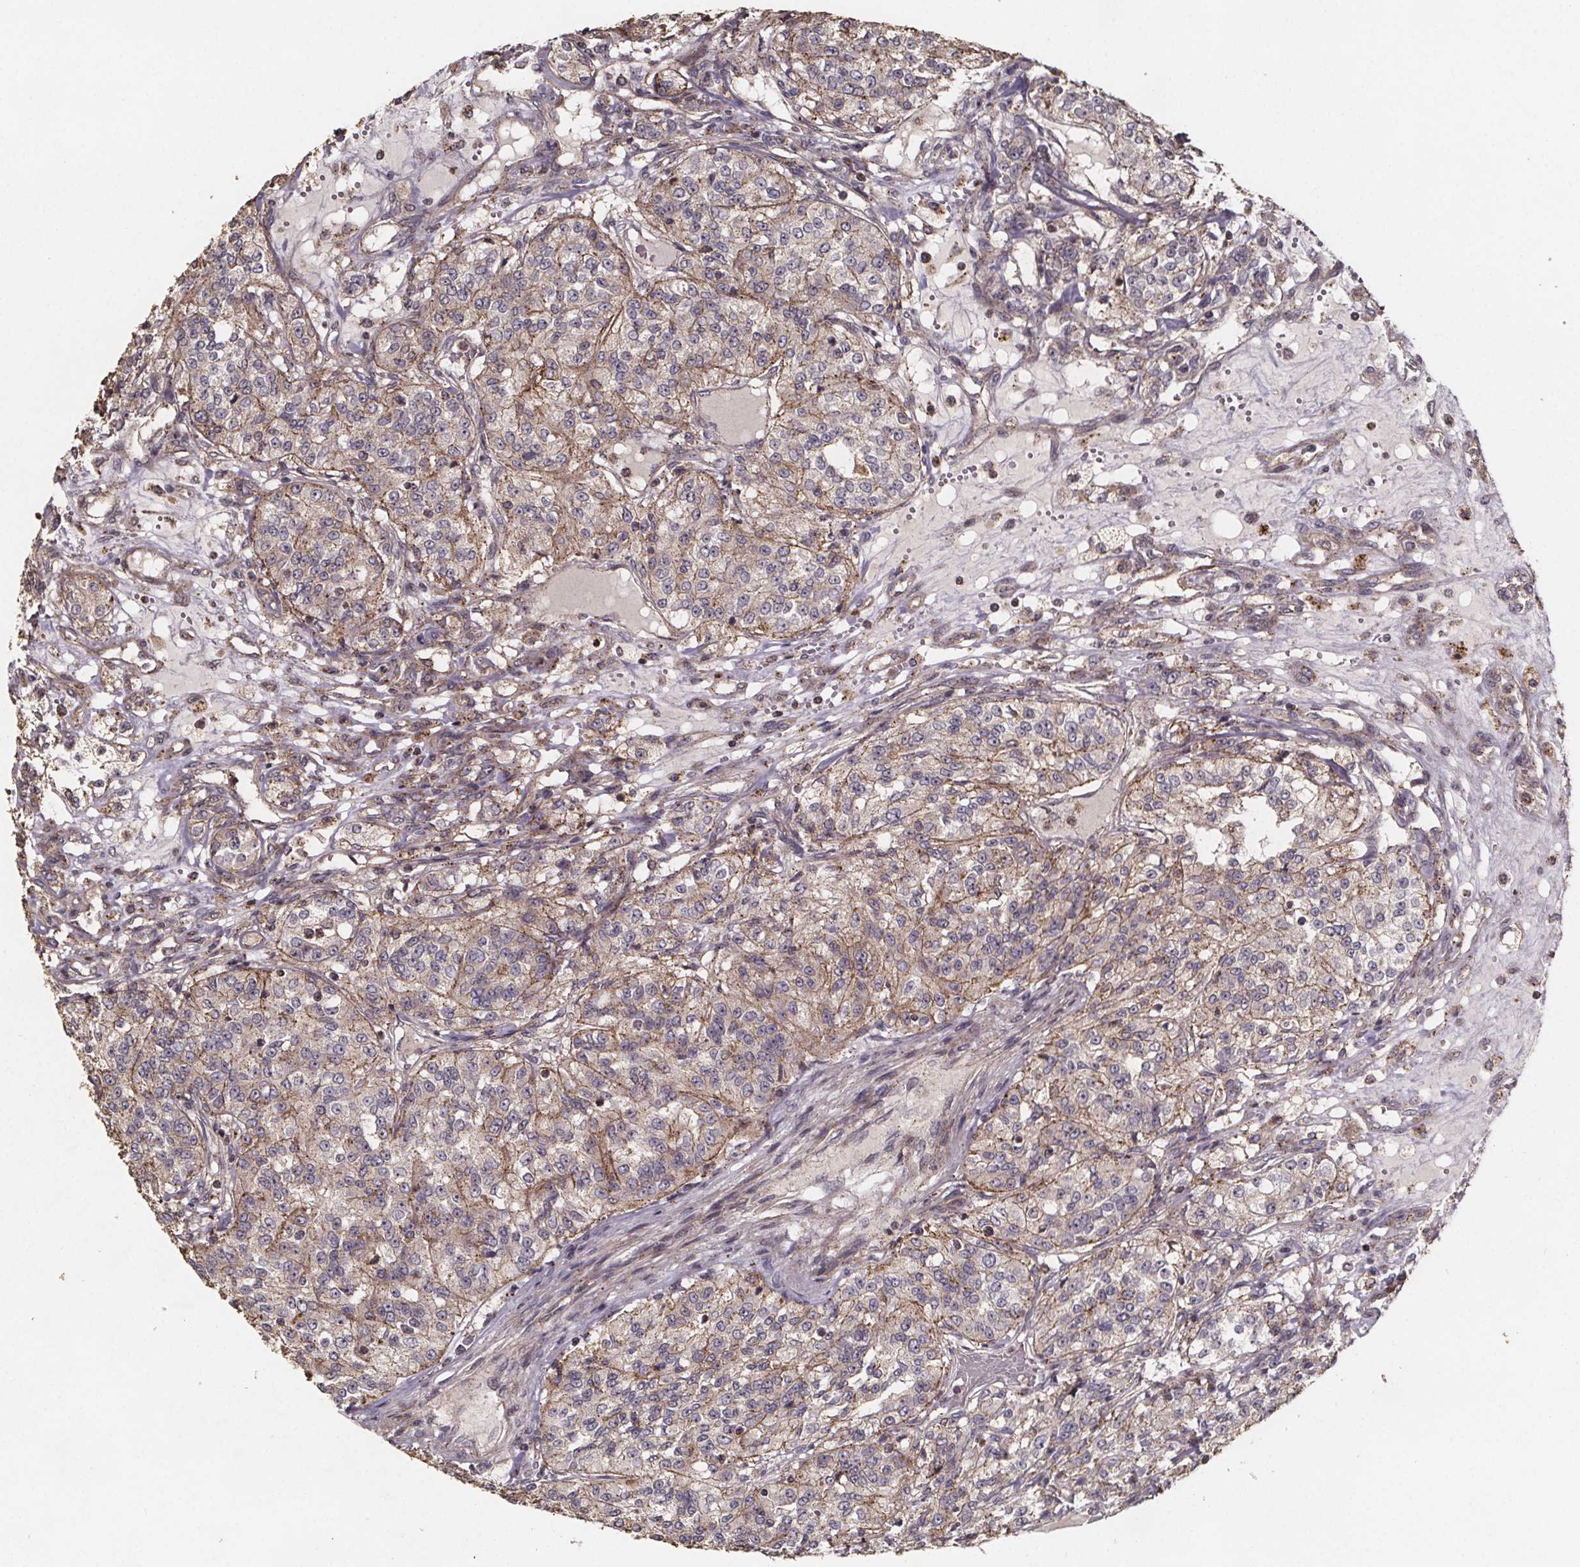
{"staining": {"intensity": "weak", "quantity": "25%-75%", "location": "cytoplasmic/membranous"}, "tissue": "renal cancer", "cell_type": "Tumor cells", "image_type": "cancer", "snomed": [{"axis": "morphology", "description": "Adenocarcinoma, NOS"}, {"axis": "topography", "description": "Kidney"}], "caption": "Immunohistochemistry (IHC) histopathology image of human renal cancer stained for a protein (brown), which shows low levels of weak cytoplasmic/membranous positivity in approximately 25%-75% of tumor cells.", "gene": "ZNF879", "patient": {"sex": "female", "age": 63}}